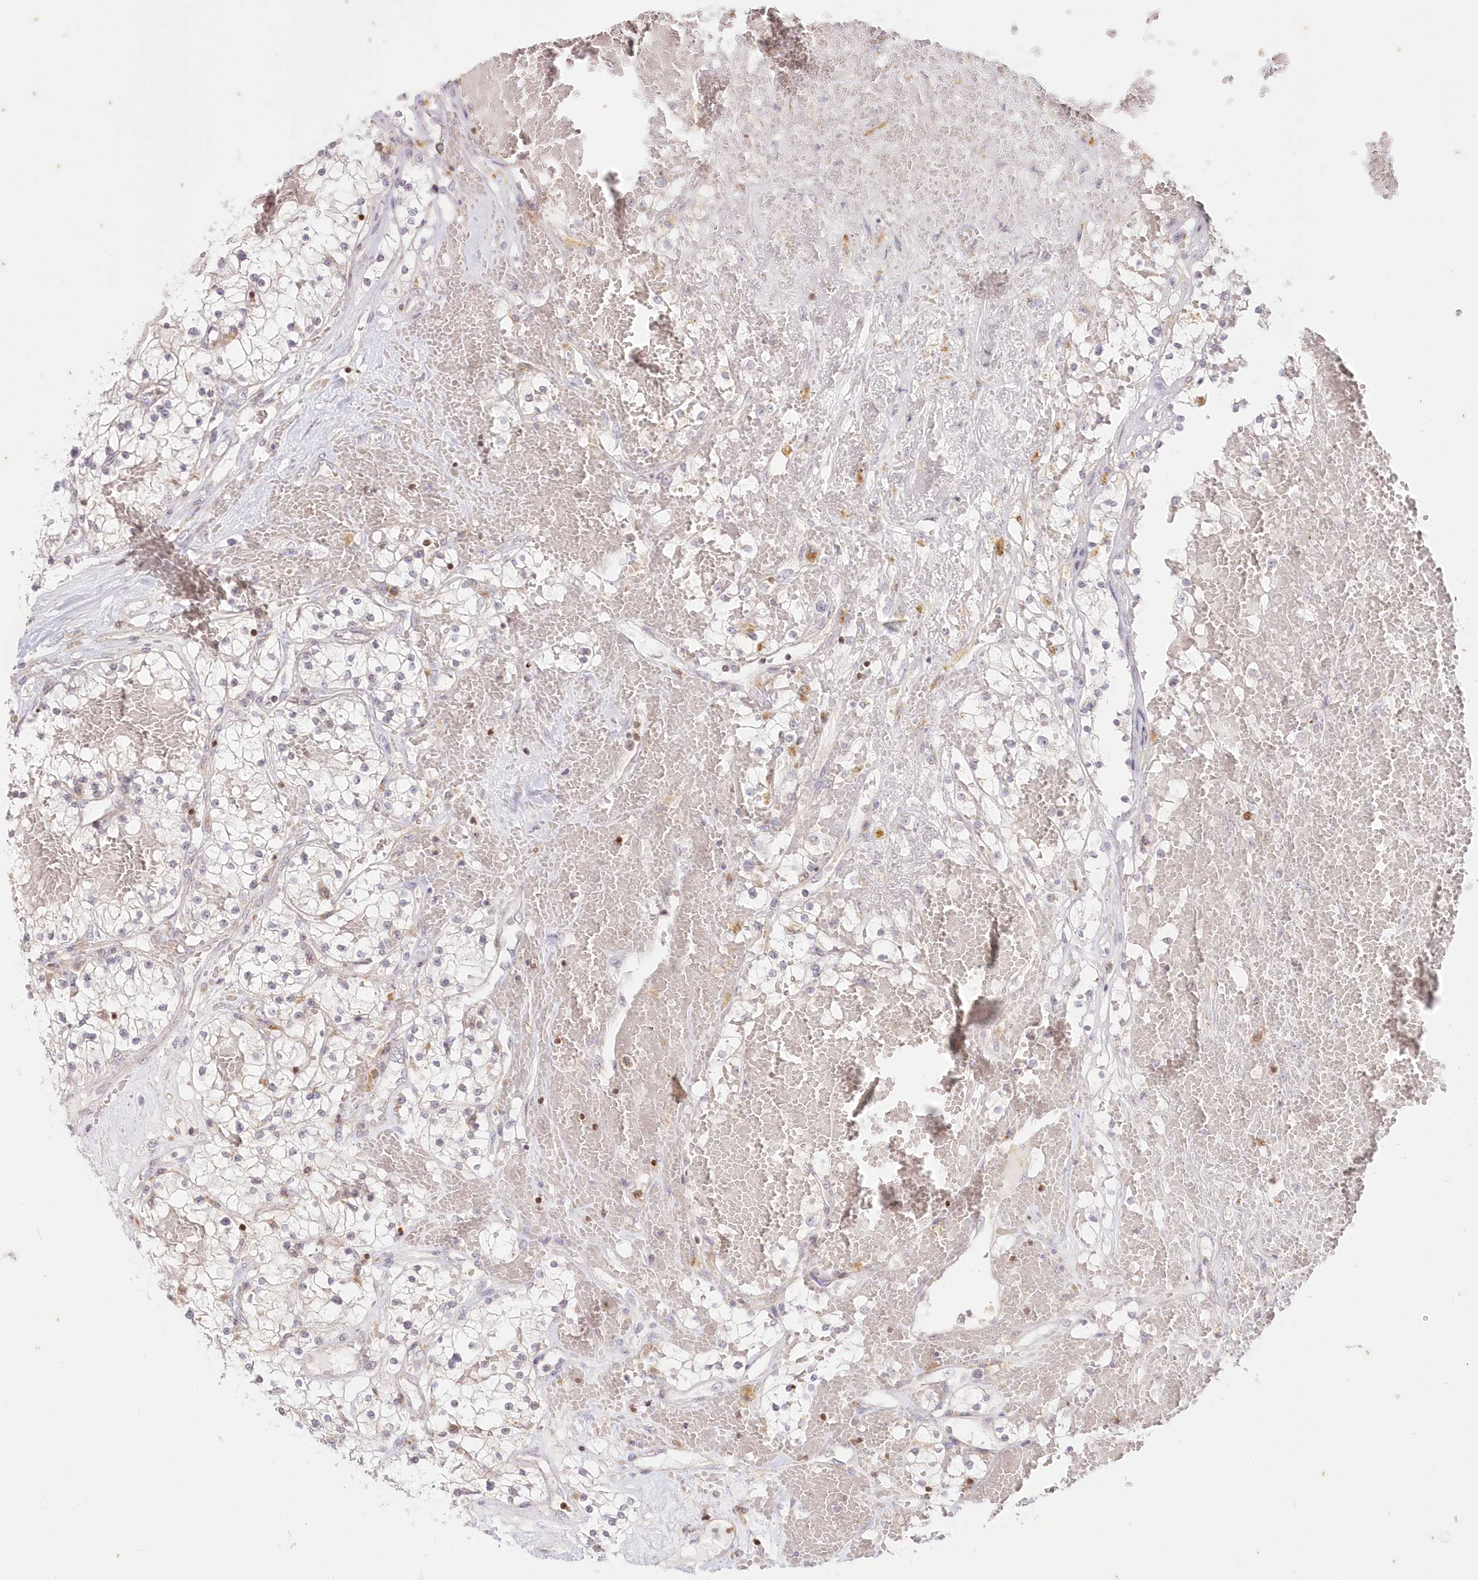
{"staining": {"intensity": "negative", "quantity": "none", "location": "none"}, "tissue": "renal cancer", "cell_type": "Tumor cells", "image_type": "cancer", "snomed": [{"axis": "morphology", "description": "Normal tissue, NOS"}, {"axis": "morphology", "description": "Adenocarcinoma, NOS"}, {"axis": "topography", "description": "Kidney"}], "caption": "Immunohistochemistry photomicrograph of human renal cancer (adenocarcinoma) stained for a protein (brown), which exhibits no expression in tumor cells. (DAB (3,3'-diaminobenzidine) immunohistochemistry (IHC) visualized using brightfield microscopy, high magnification).", "gene": "MTMR3", "patient": {"sex": "male", "age": 68}}